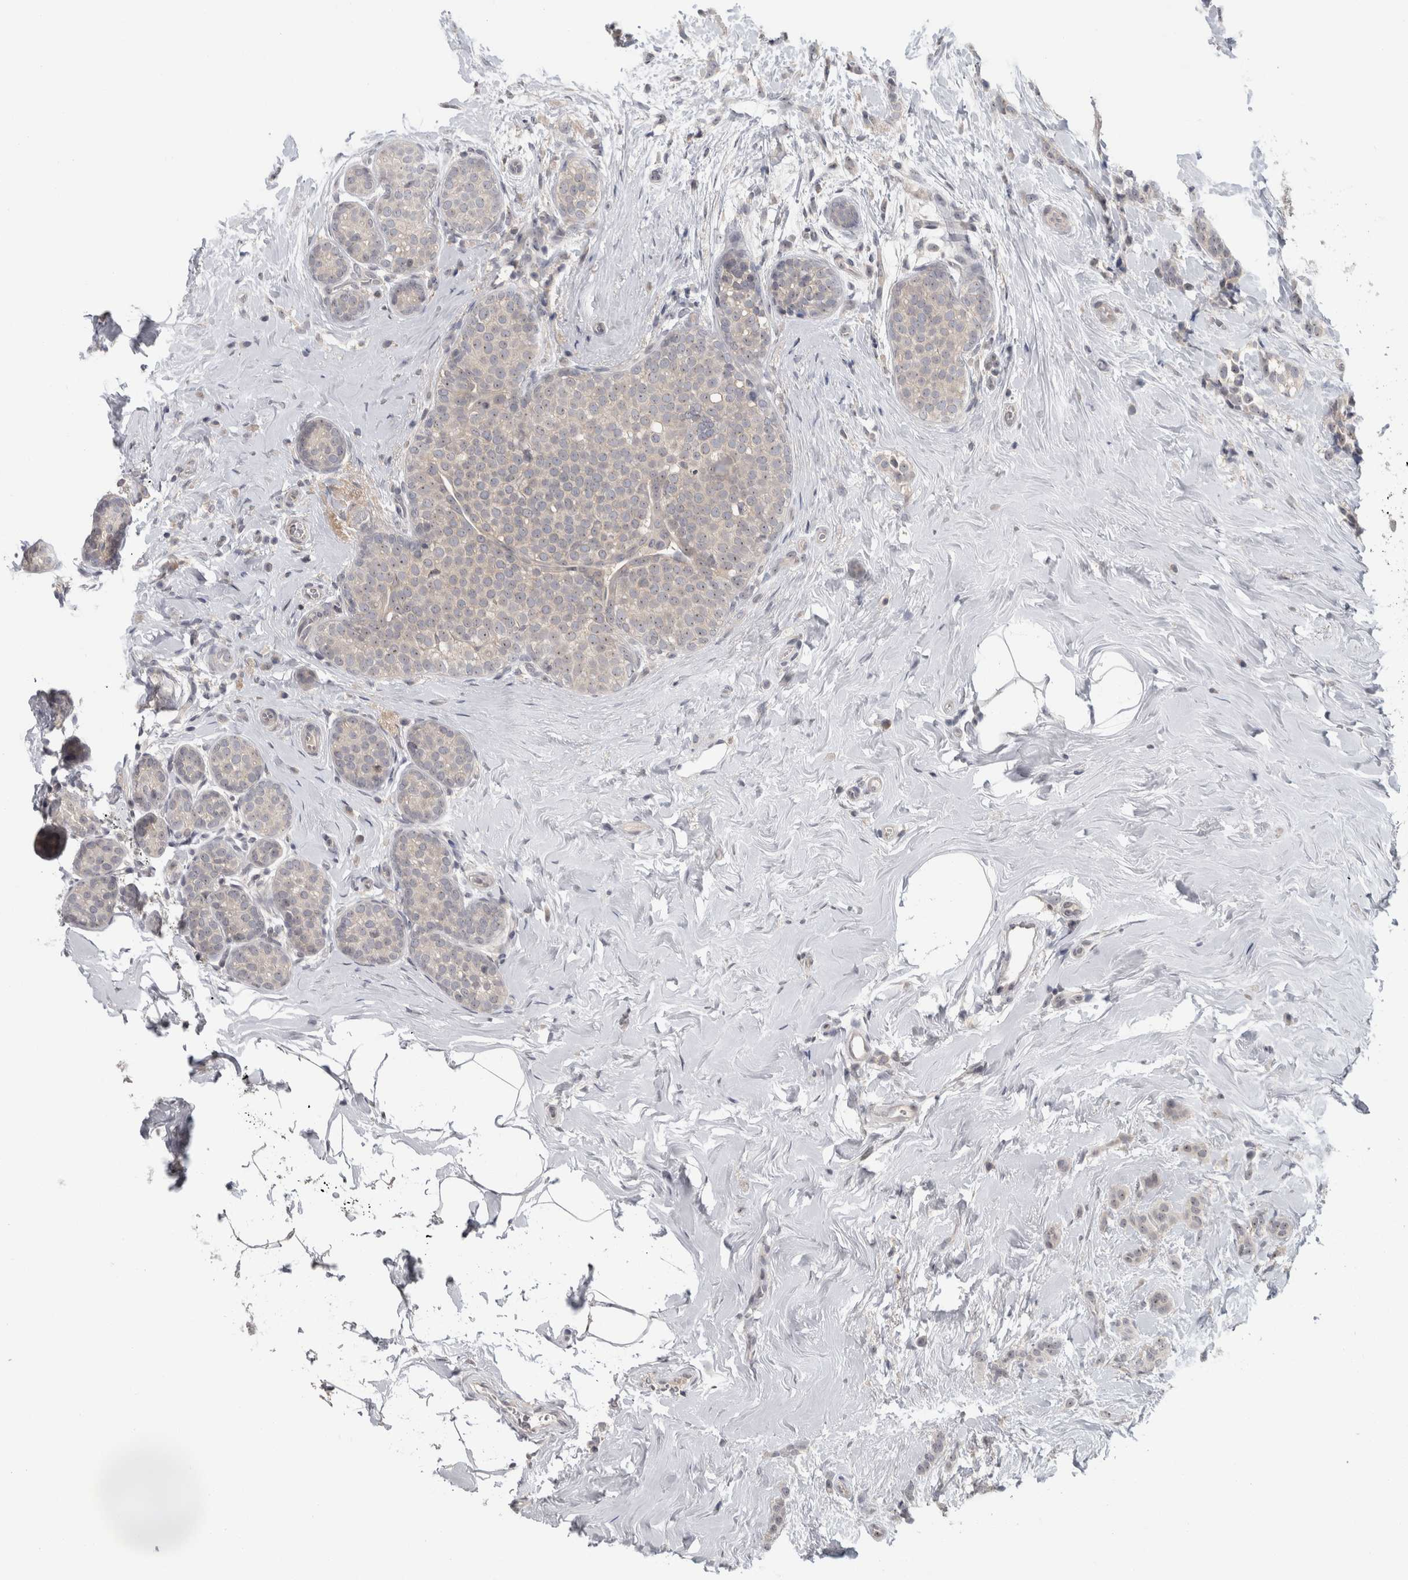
{"staining": {"intensity": "weak", "quantity": "<25%", "location": "nuclear"}, "tissue": "breast cancer", "cell_type": "Tumor cells", "image_type": "cancer", "snomed": [{"axis": "morphology", "description": "Lobular carcinoma, in situ"}, {"axis": "morphology", "description": "Lobular carcinoma"}, {"axis": "topography", "description": "Breast"}], "caption": "Lobular carcinoma (breast) was stained to show a protein in brown. There is no significant positivity in tumor cells. (DAB immunohistochemistry with hematoxylin counter stain).", "gene": "RBM28", "patient": {"sex": "female", "age": 41}}